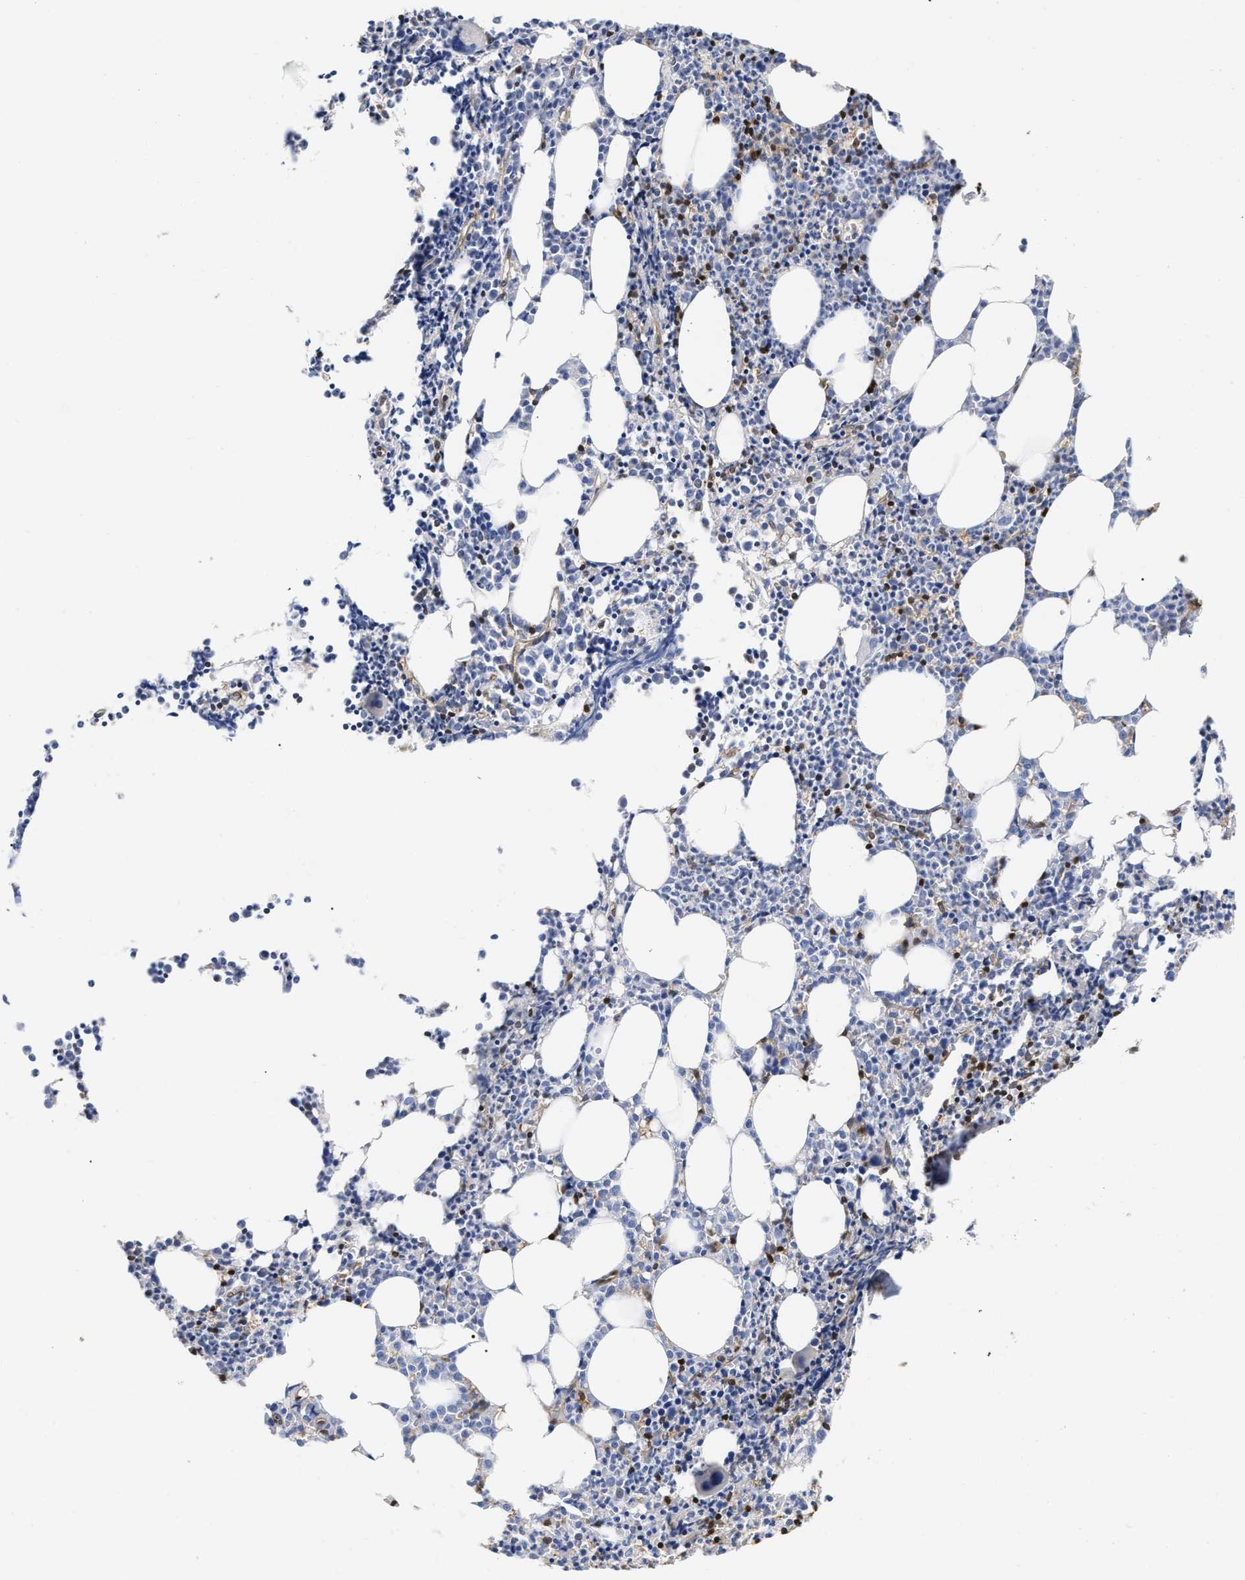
{"staining": {"intensity": "strong", "quantity": "<25%", "location": "cytoplasmic/membranous"}, "tissue": "bone marrow", "cell_type": "Hematopoietic cells", "image_type": "normal", "snomed": [{"axis": "morphology", "description": "Normal tissue, NOS"}, {"axis": "morphology", "description": "Inflammation, NOS"}, {"axis": "topography", "description": "Bone marrow"}], "caption": "The image shows immunohistochemical staining of unremarkable bone marrow. There is strong cytoplasmic/membranous staining is seen in approximately <25% of hematopoietic cells.", "gene": "GIMAP4", "patient": {"sex": "female", "age": 53}}